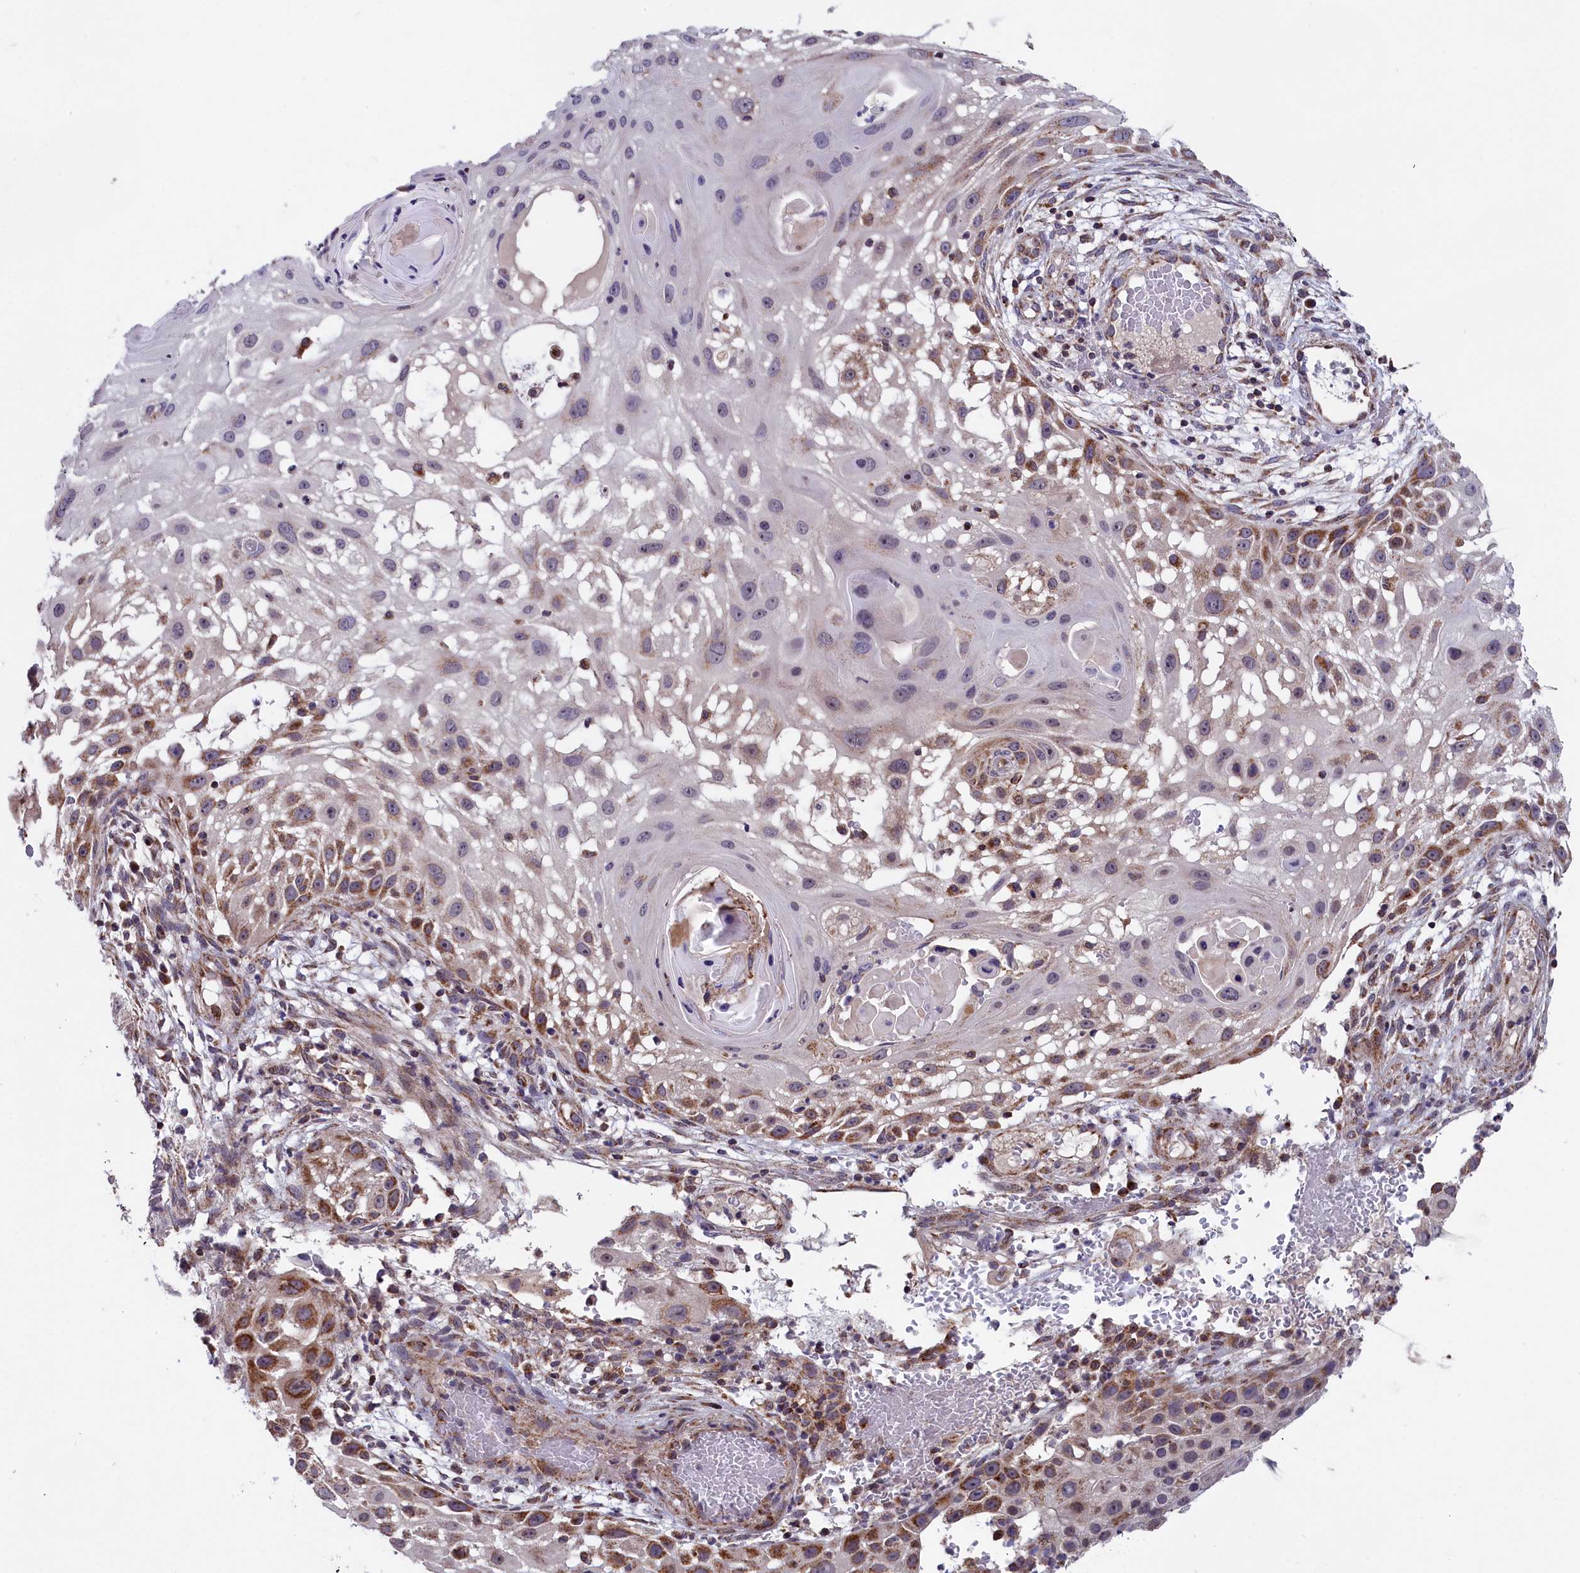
{"staining": {"intensity": "moderate", "quantity": "<25%", "location": "cytoplasmic/membranous"}, "tissue": "skin cancer", "cell_type": "Tumor cells", "image_type": "cancer", "snomed": [{"axis": "morphology", "description": "Squamous cell carcinoma, NOS"}, {"axis": "topography", "description": "Skin"}], "caption": "The photomicrograph shows immunohistochemical staining of skin squamous cell carcinoma. There is moderate cytoplasmic/membranous positivity is present in about <25% of tumor cells.", "gene": "TIMM44", "patient": {"sex": "female", "age": 44}}